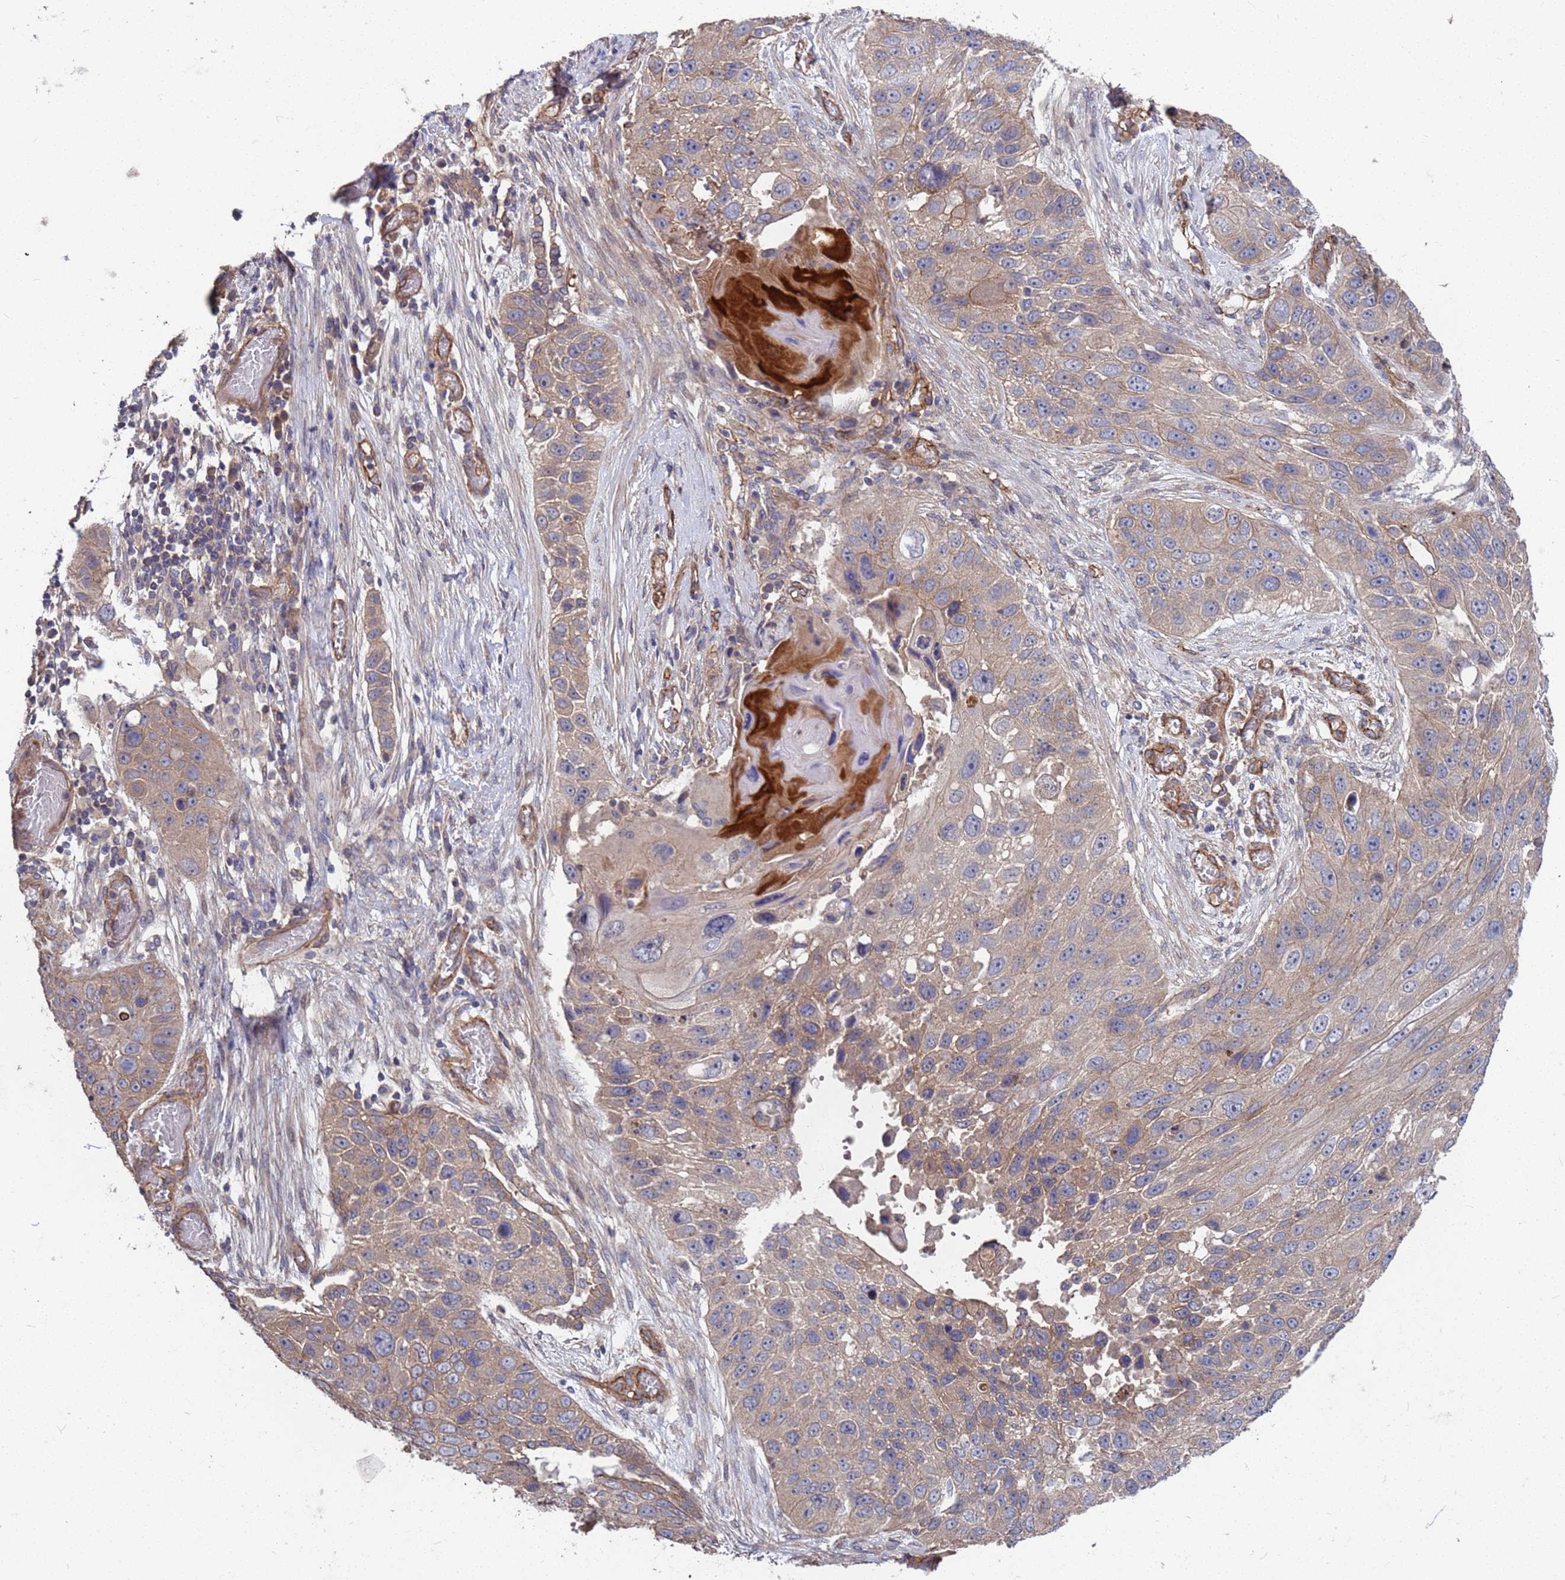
{"staining": {"intensity": "moderate", "quantity": "25%-75%", "location": "cytoplasmic/membranous"}, "tissue": "lung cancer", "cell_type": "Tumor cells", "image_type": "cancer", "snomed": [{"axis": "morphology", "description": "Adenocarcinoma, NOS"}, {"axis": "topography", "description": "Lung"}], "caption": "IHC staining of lung cancer, which shows medium levels of moderate cytoplasmic/membranous staining in about 25%-75% of tumor cells indicating moderate cytoplasmic/membranous protein staining. The staining was performed using DAB (3,3'-diaminobenzidine) (brown) for protein detection and nuclei were counterstained in hematoxylin (blue).", "gene": "NDUFAF6", "patient": {"sex": "male", "age": 64}}